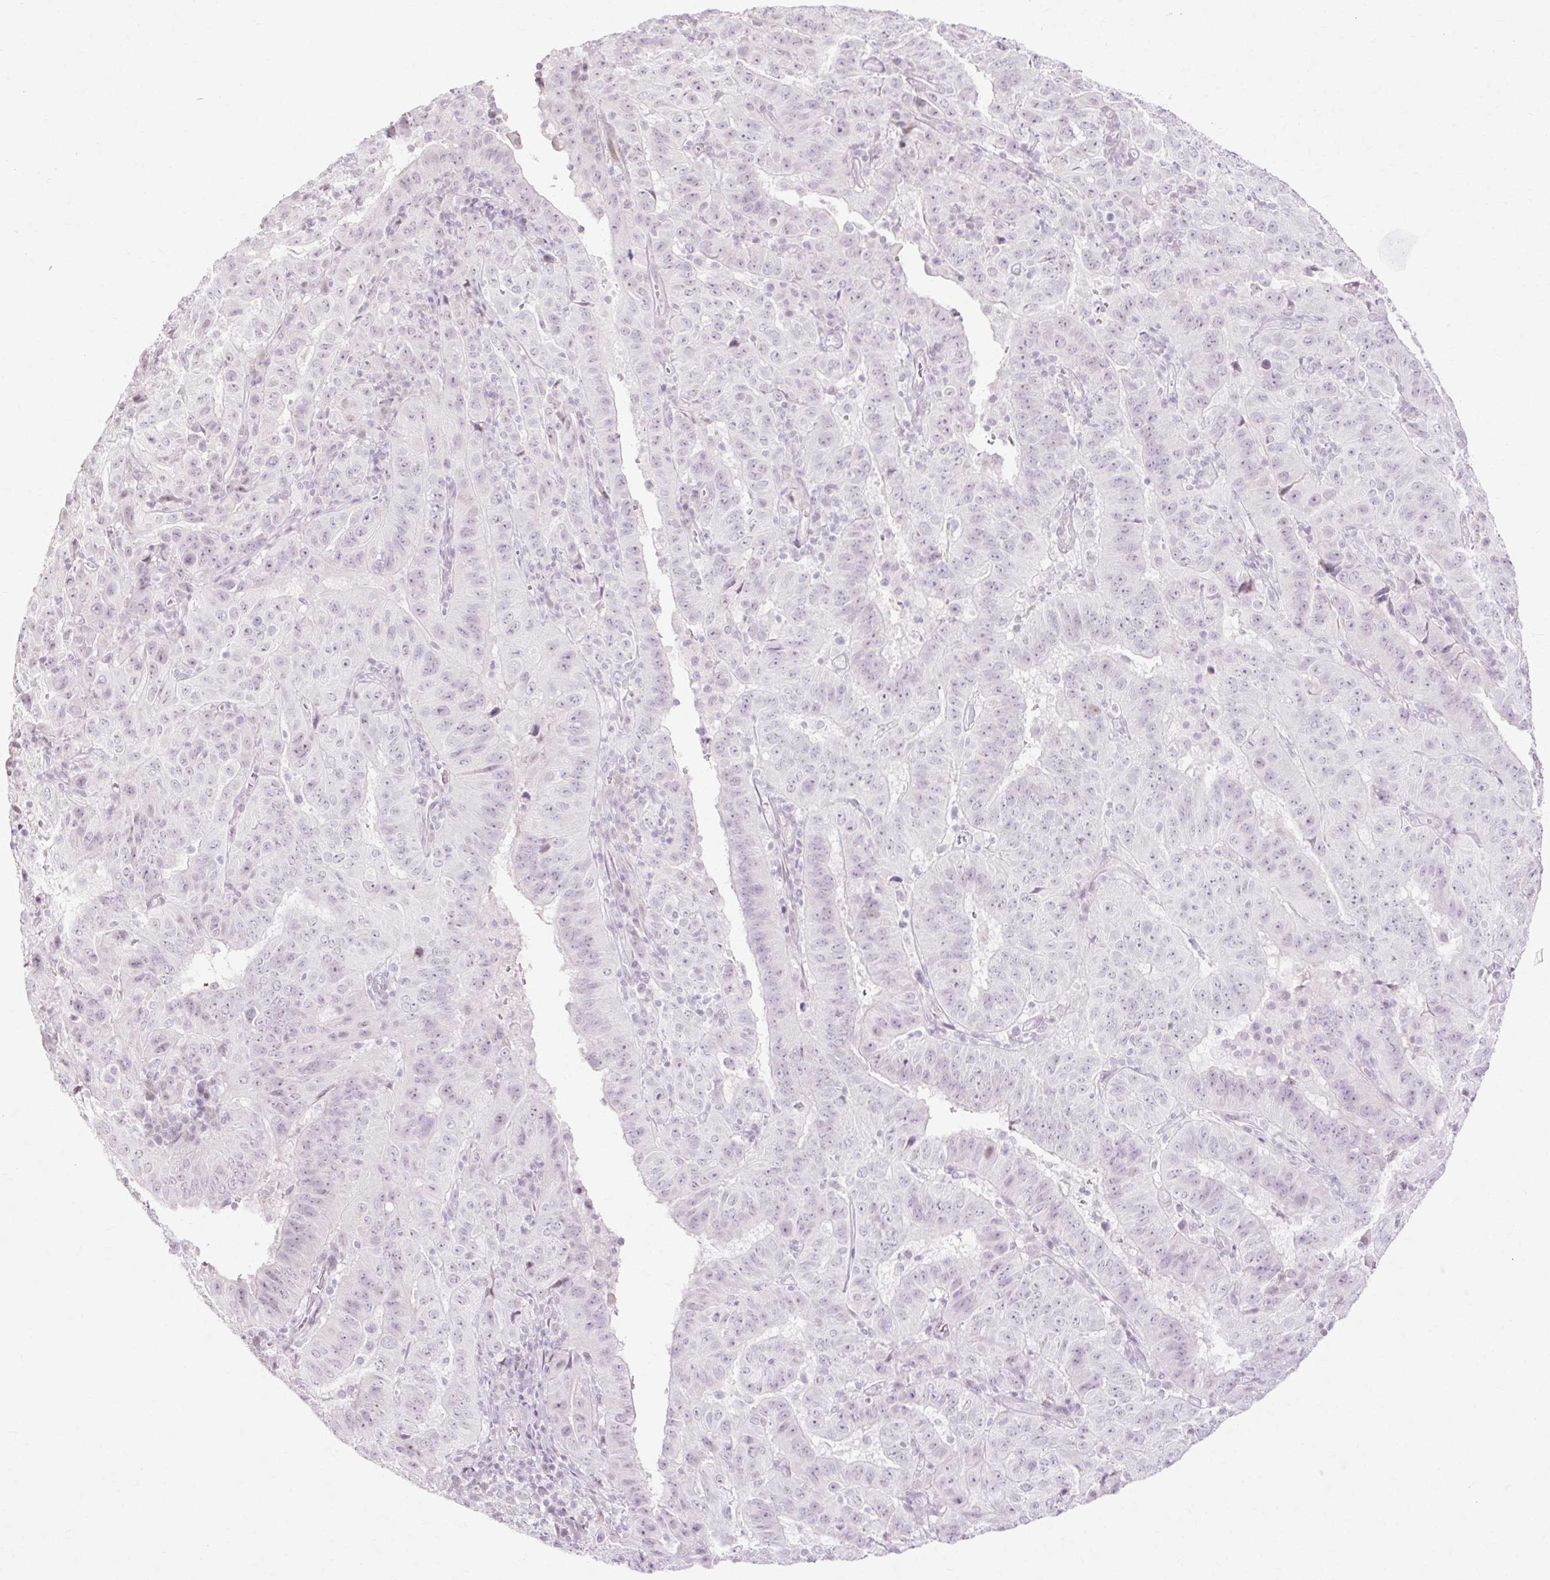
{"staining": {"intensity": "negative", "quantity": "none", "location": "none"}, "tissue": "pancreatic cancer", "cell_type": "Tumor cells", "image_type": "cancer", "snomed": [{"axis": "morphology", "description": "Adenocarcinoma, NOS"}, {"axis": "topography", "description": "Pancreas"}], "caption": "Protein analysis of pancreatic cancer reveals no significant positivity in tumor cells. (Brightfield microscopy of DAB (3,3'-diaminobenzidine) IHC at high magnification).", "gene": "C3orf49", "patient": {"sex": "male", "age": 63}}